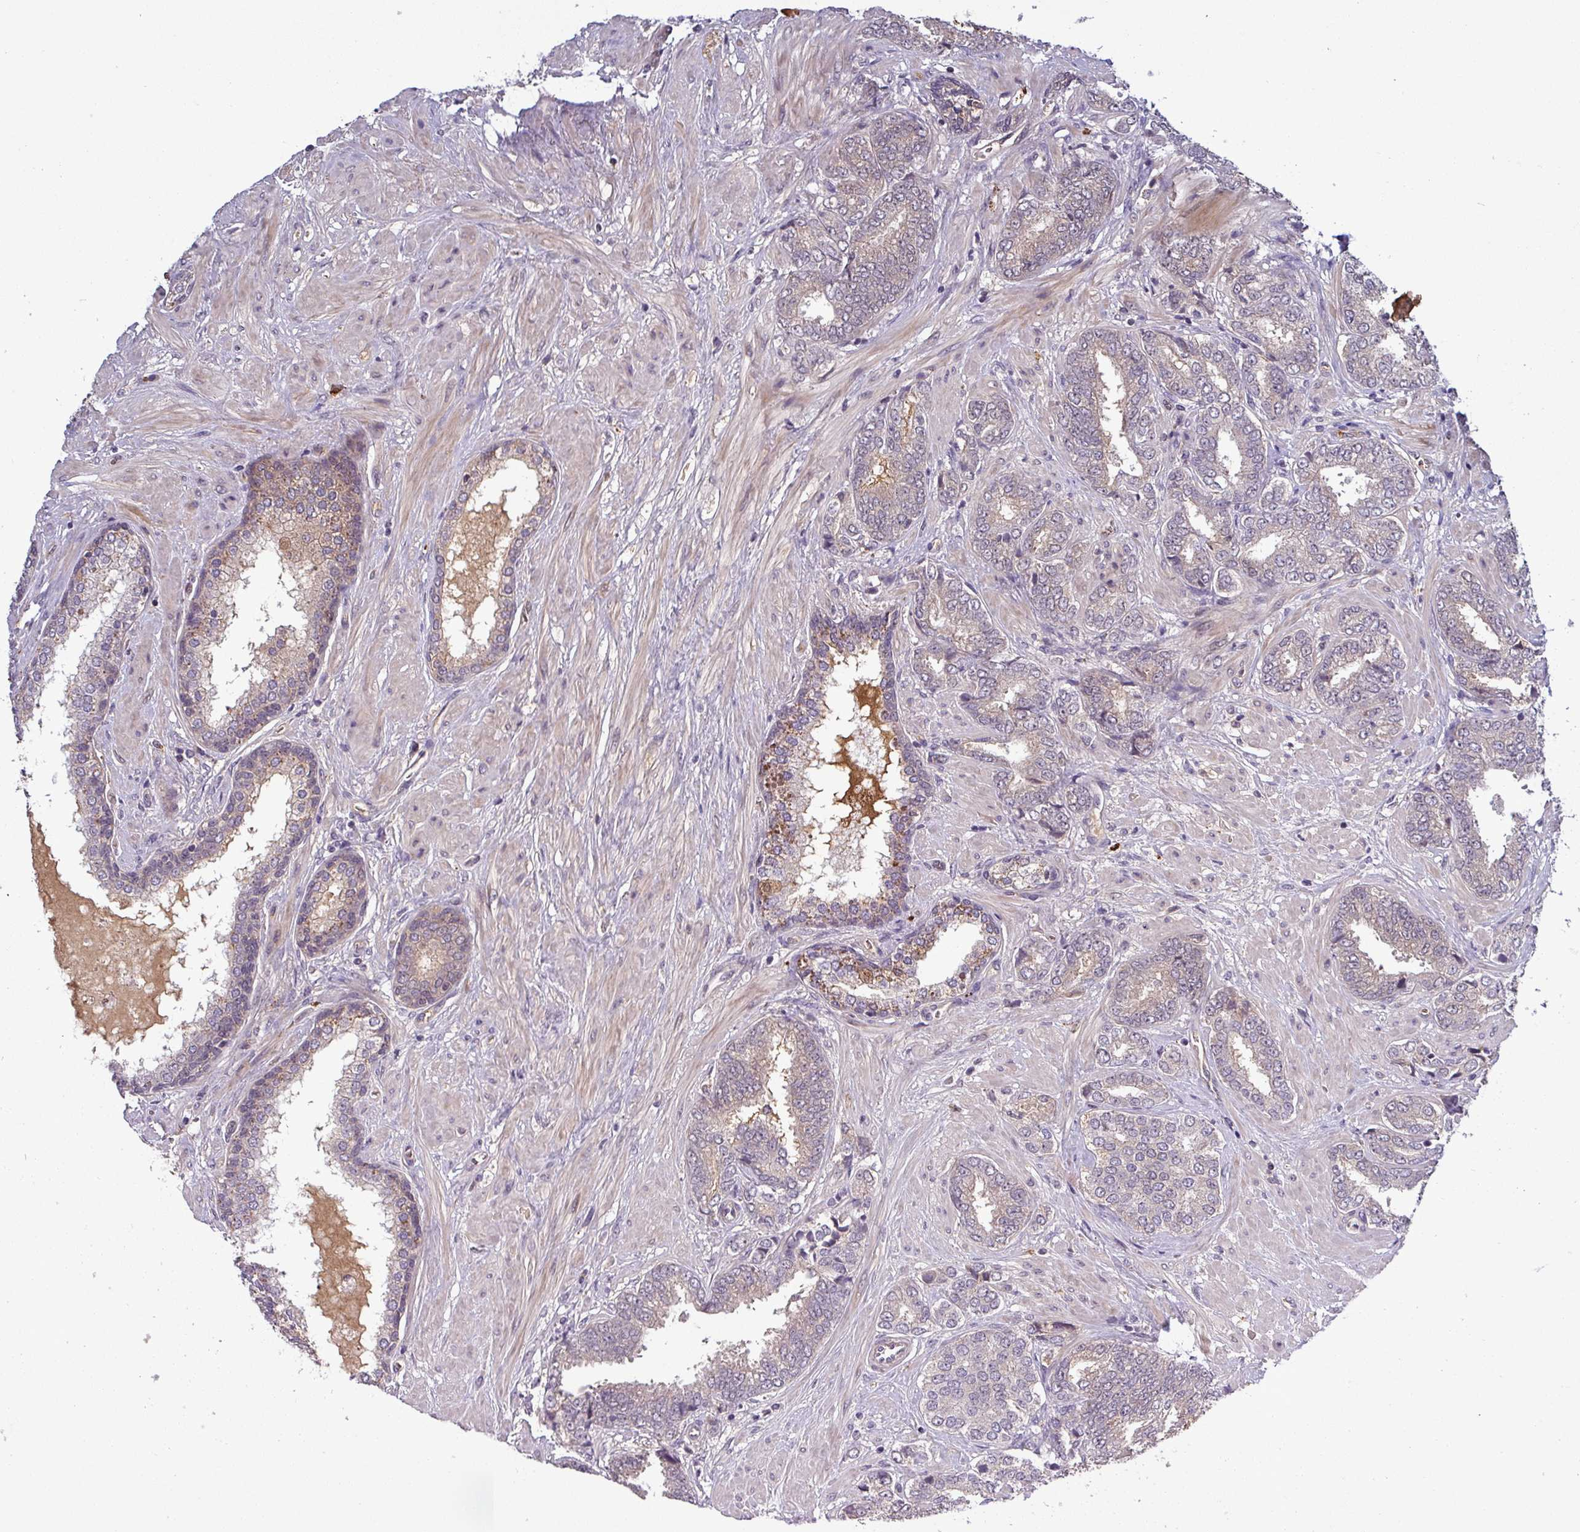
{"staining": {"intensity": "negative", "quantity": "none", "location": "none"}, "tissue": "prostate cancer", "cell_type": "Tumor cells", "image_type": "cancer", "snomed": [{"axis": "morphology", "description": "Adenocarcinoma, High grade"}, {"axis": "topography", "description": "Prostate"}], "caption": "IHC image of neoplastic tissue: human prostate cancer (adenocarcinoma (high-grade)) stained with DAB (3,3'-diaminobenzidine) displays no significant protein staining in tumor cells.", "gene": "PUS1", "patient": {"sex": "male", "age": 72}}